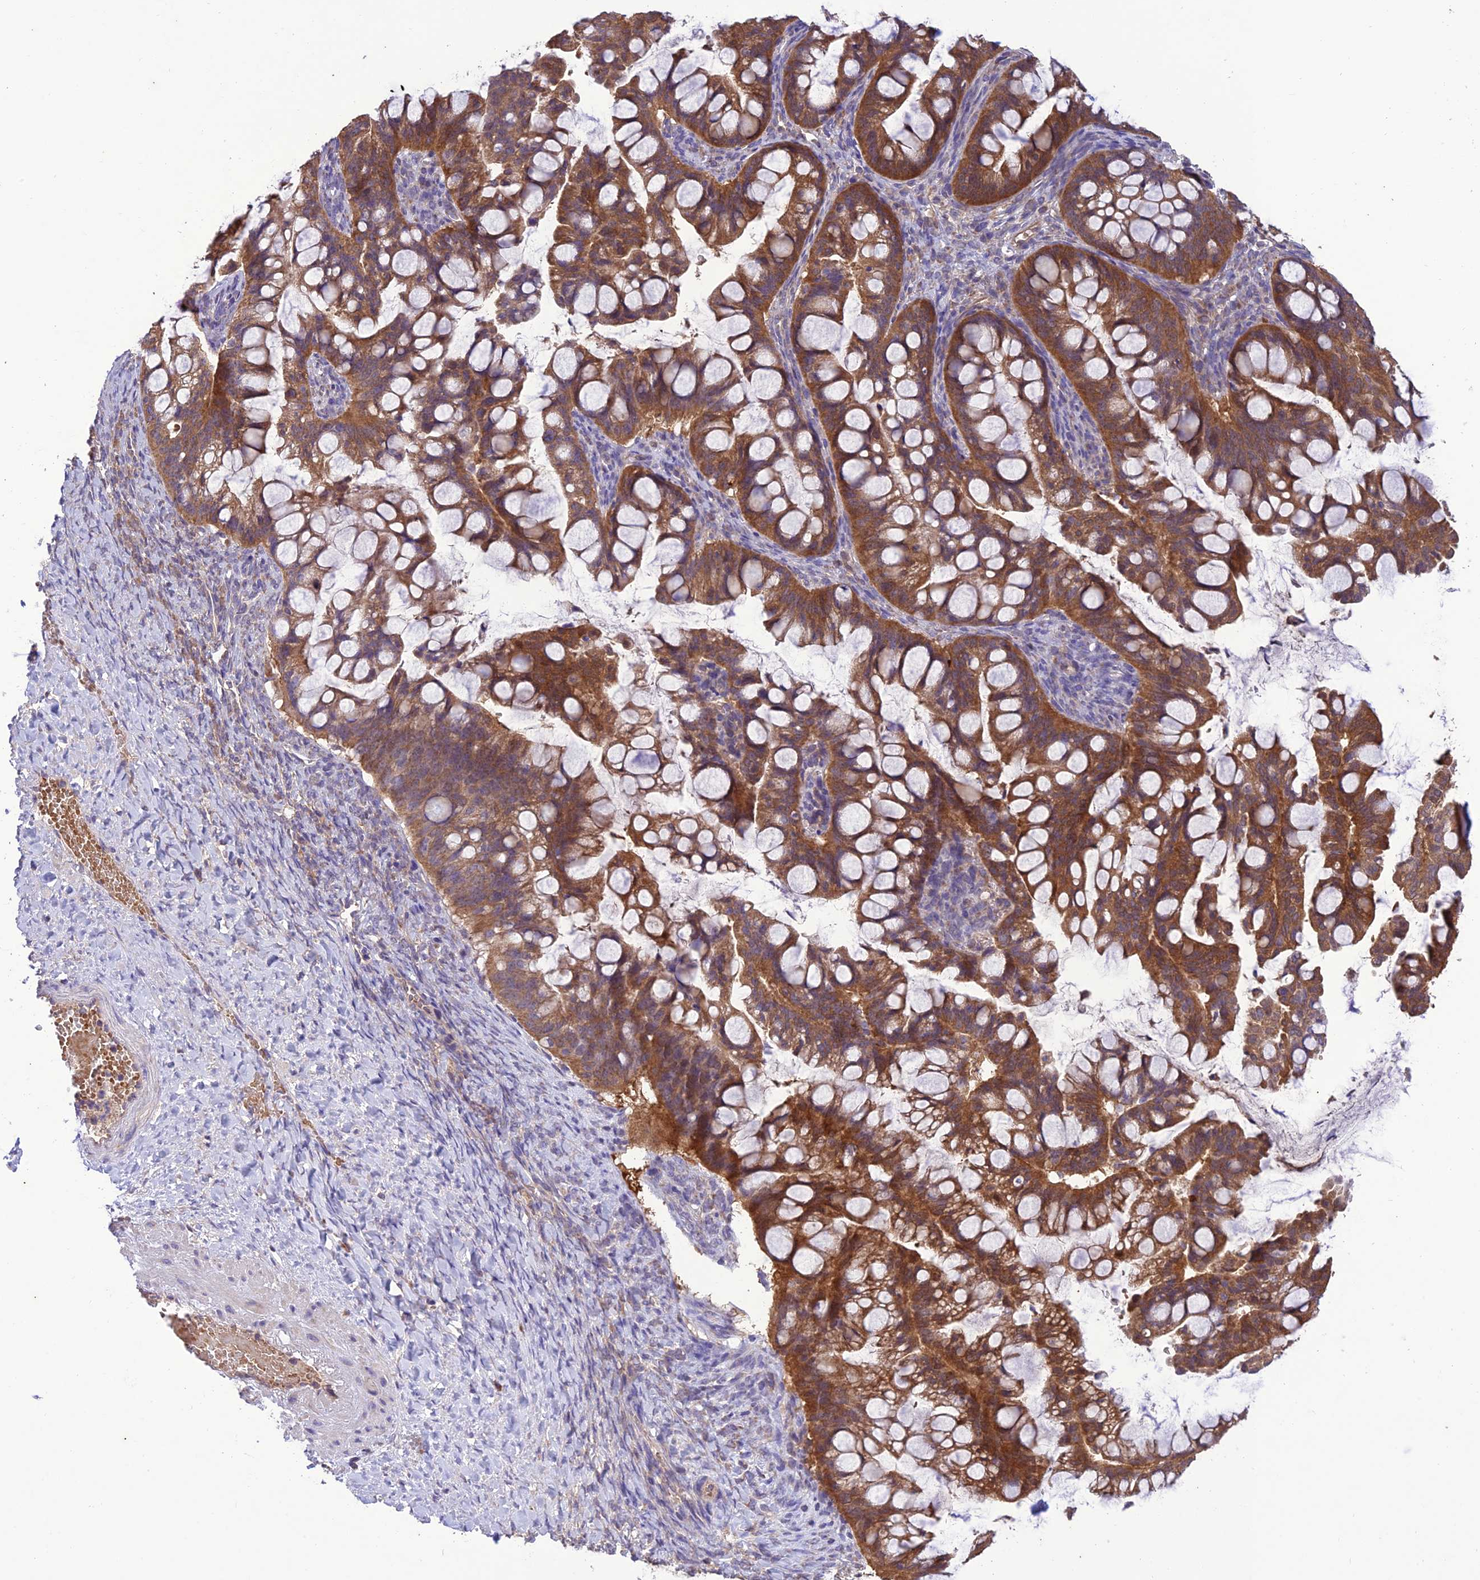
{"staining": {"intensity": "strong", "quantity": ">75%", "location": "cytoplasmic/membranous"}, "tissue": "ovarian cancer", "cell_type": "Tumor cells", "image_type": "cancer", "snomed": [{"axis": "morphology", "description": "Cystadenocarcinoma, mucinous, NOS"}, {"axis": "topography", "description": "Ovary"}], "caption": "A high amount of strong cytoplasmic/membranous staining is present in about >75% of tumor cells in mucinous cystadenocarcinoma (ovarian) tissue.", "gene": "NDUFAF1", "patient": {"sex": "female", "age": 73}}